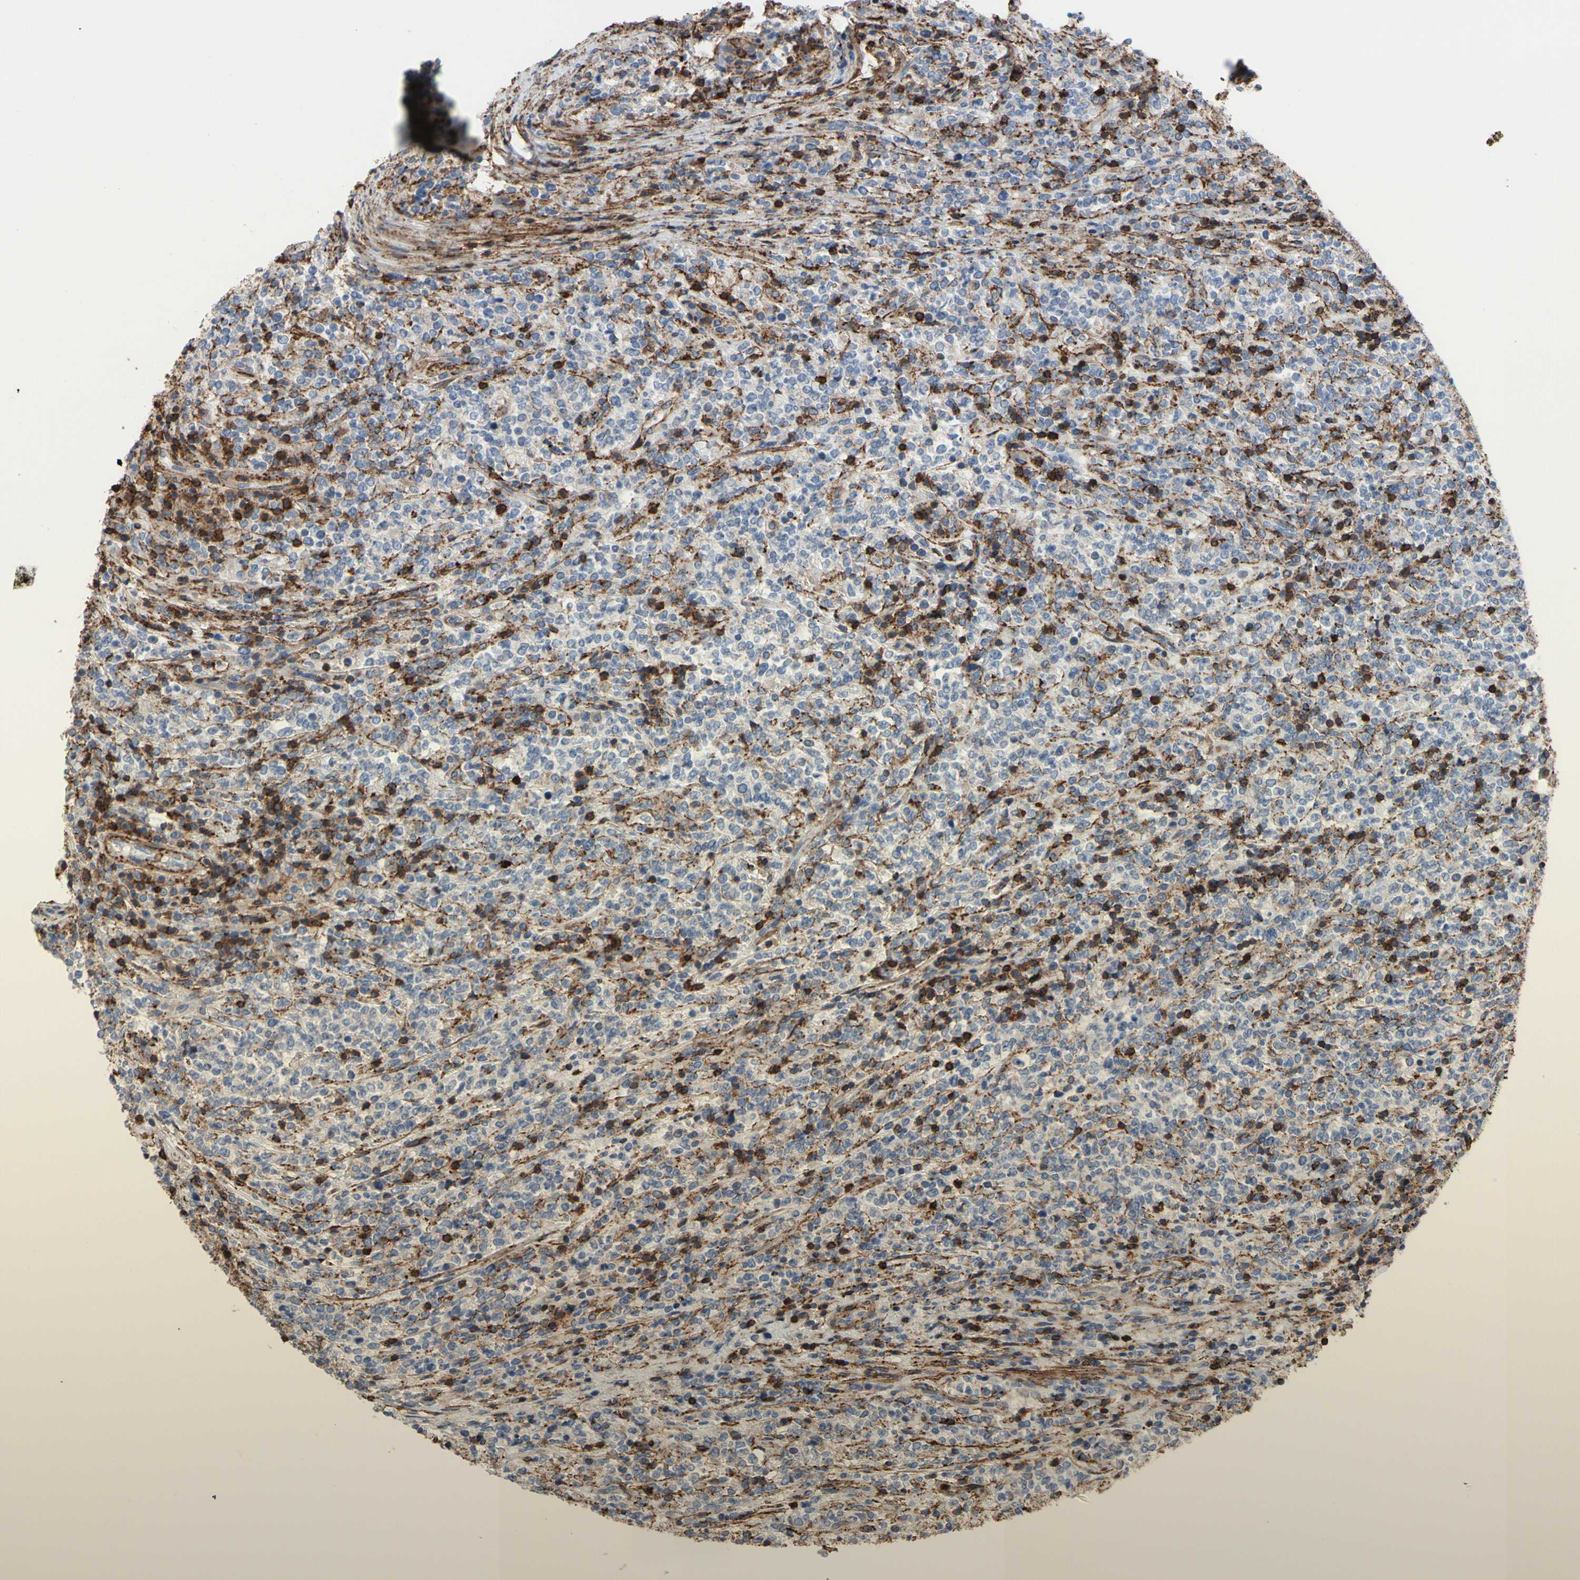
{"staining": {"intensity": "negative", "quantity": "none", "location": "none"}, "tissue": "lymphoma", "cell_type": "Tumor cells", "image_type": "cancer", "snomed": [{"axis": "morphology", "description": "Malignant lymphoma, non-Hodgkin's type, High grade"}, {"axis": "topography", "description": "Soft tissue"}], "caption": "Immunohistochemical staining of human lymphoma demonstrates no significant positivity in tumor cells.", "gene": "ANXA6", "patient": {"sex": "male", "age": 18}}